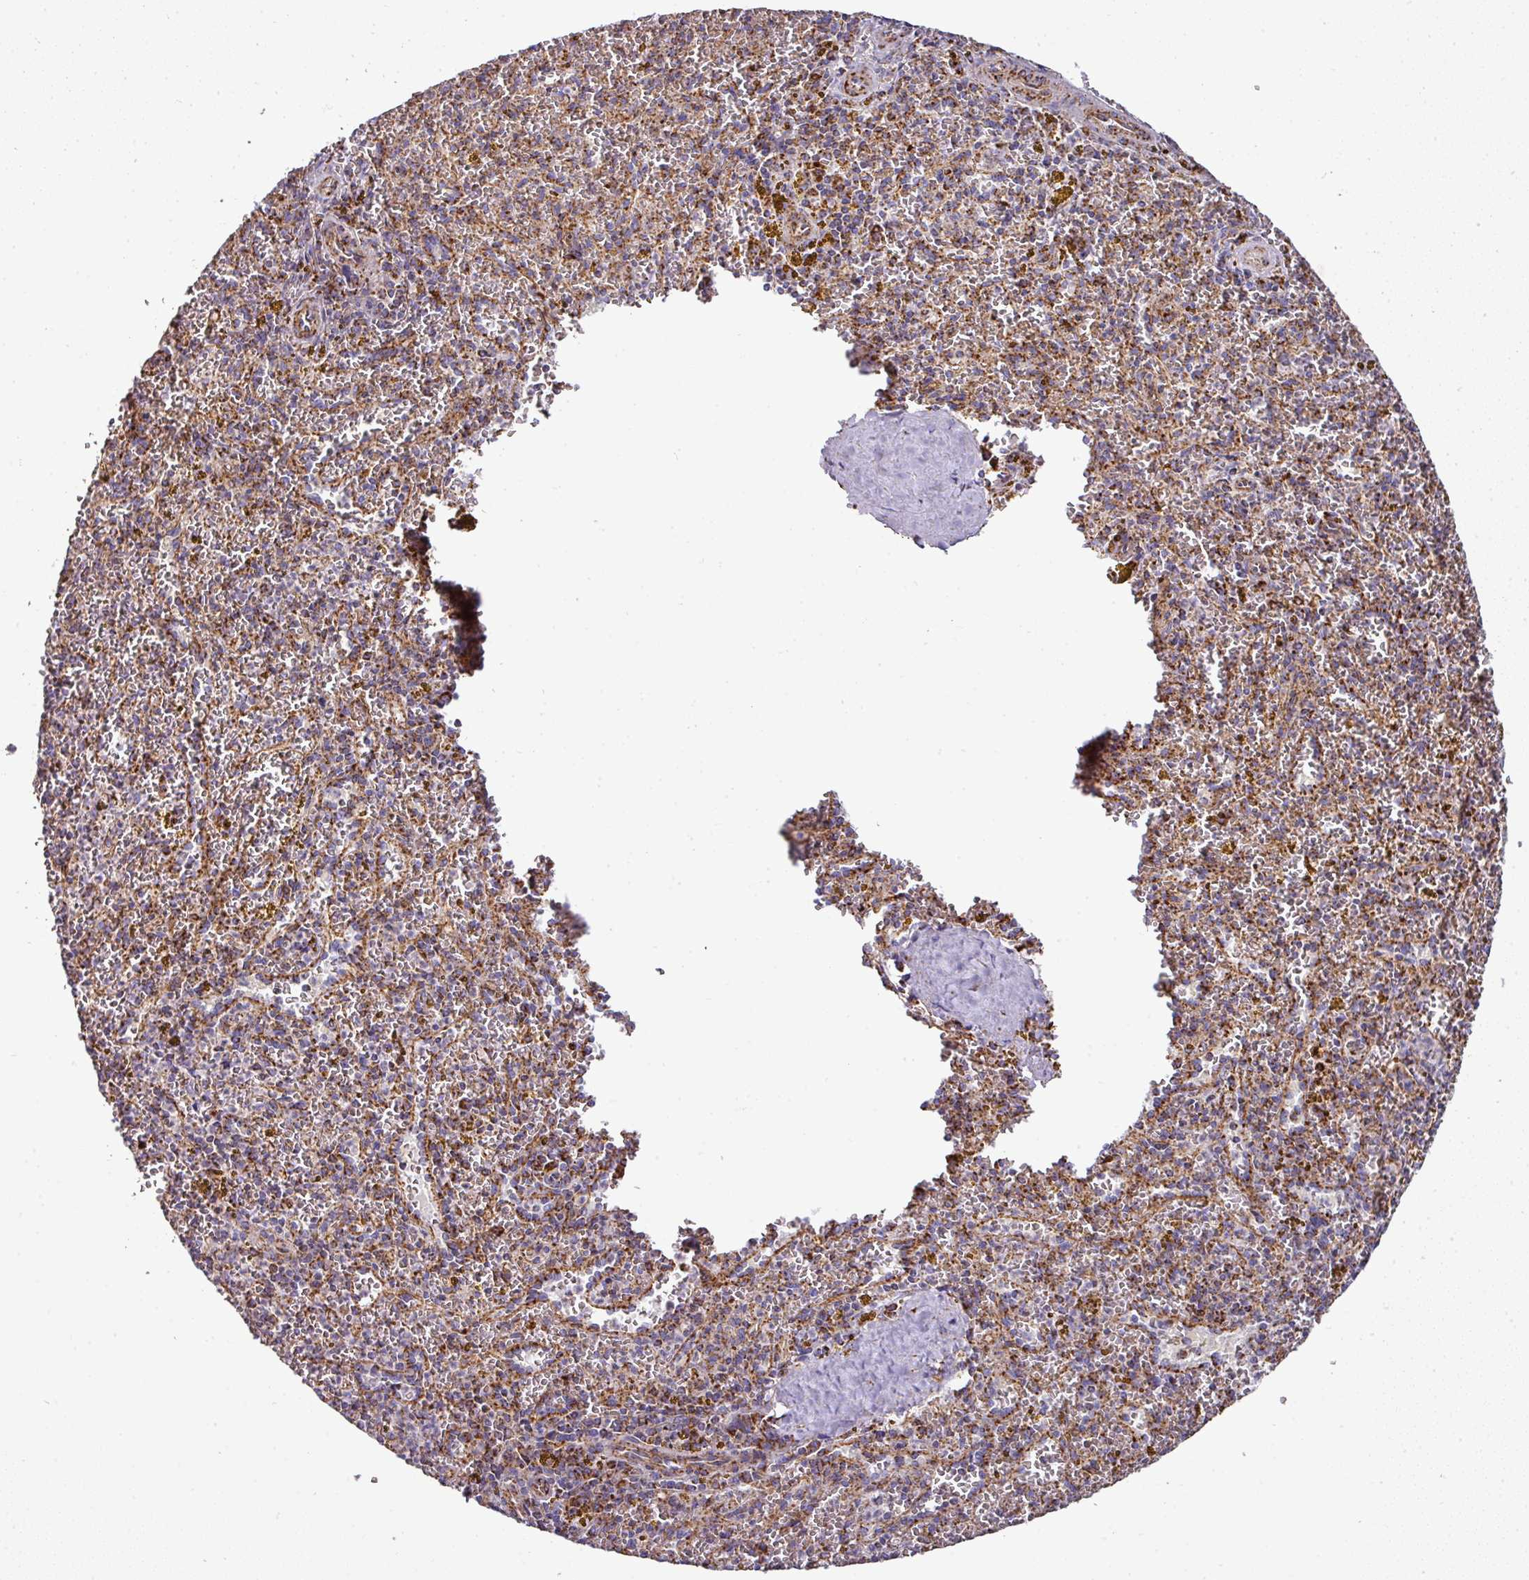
{"staining": {"intensity": "strong", "quantity": "<25%", "location": "cytoplasmic/membranous"}, "tissue": "spleen", "cell_type": "Cells in red pulp", "image_type": "normal", "snomed": [{"axis": "morphology", "description": "Normal tissue, NOS"}, {"axis": "topography", "description": "Spleen"}], "caption": "Normal spleen demonstrates strong cytoplasmic/membranous expression in approximately <25% of cells in red pulp The staining was performed using DAB (3,3'-diaminobenzidine) to visualize the protein expression in brown, while the nuclei were stained in blue with hematoxylin (Magnification: 20x)..", "gene": "UQCRFS1", "patient": {"sex": "male", "age": 57}}